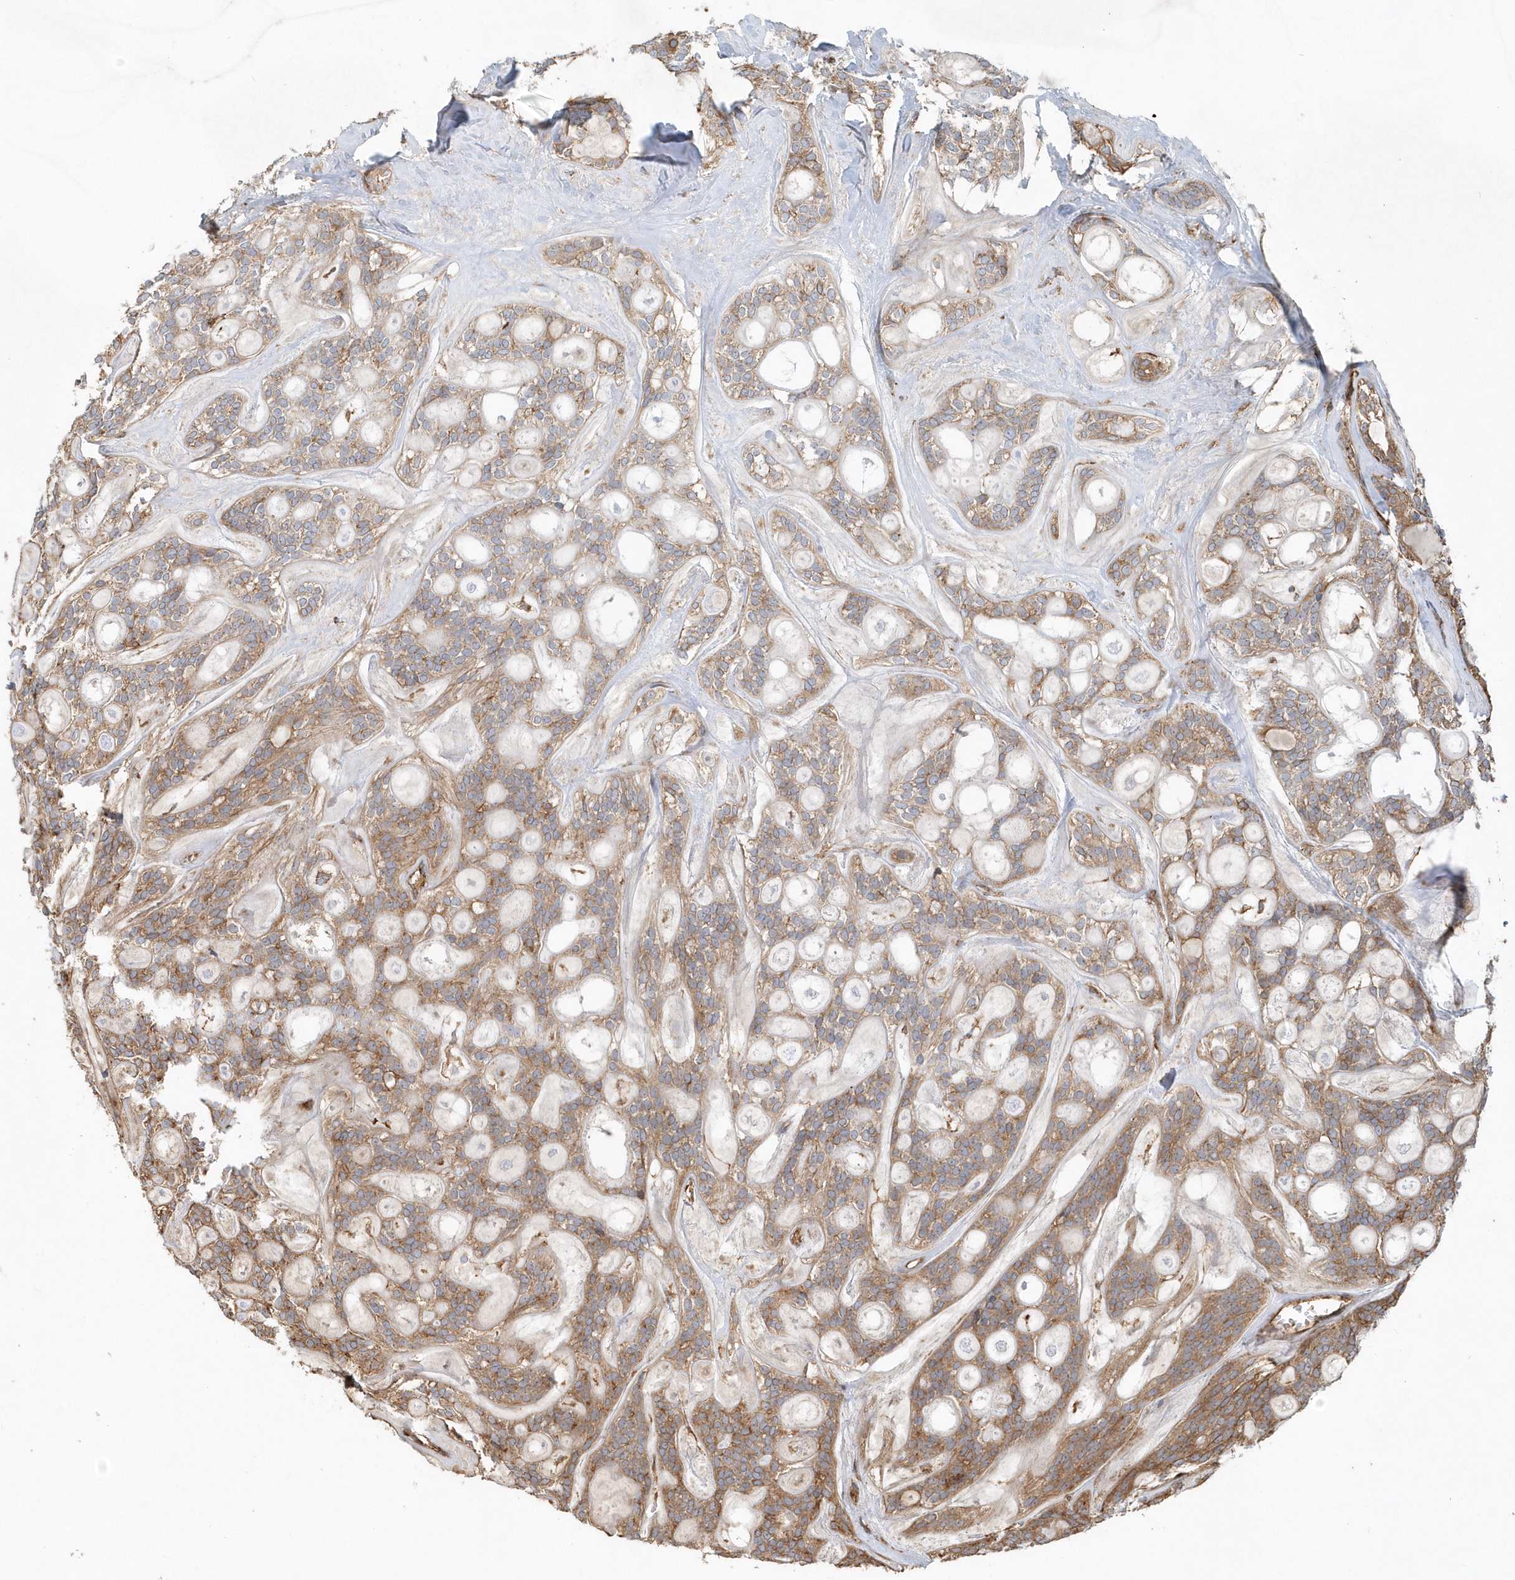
{"staining": {"intensity": "moderate", "quantity": ">75%", "location": "cytoplasmic/membranous"}, "tissue": "head and neck cancer", "cell_type": "Tumor cells", "image_type": "cancer", "snomed": [{"axis": "morphology", "description": "Adenocarcinoma, NOS"}, {"axis": "topography", "description": "Head-Neck"}], "caption": "Immunohistochemical staining of head and neck adenocarcinoma reveals moderate cytoplasmic/membranous protein positivity in approximately >75% of tumor cells. Nuclei are stained in blue.", "gene": "MMUT", "patient": {"sex": "male", "age": 66}}